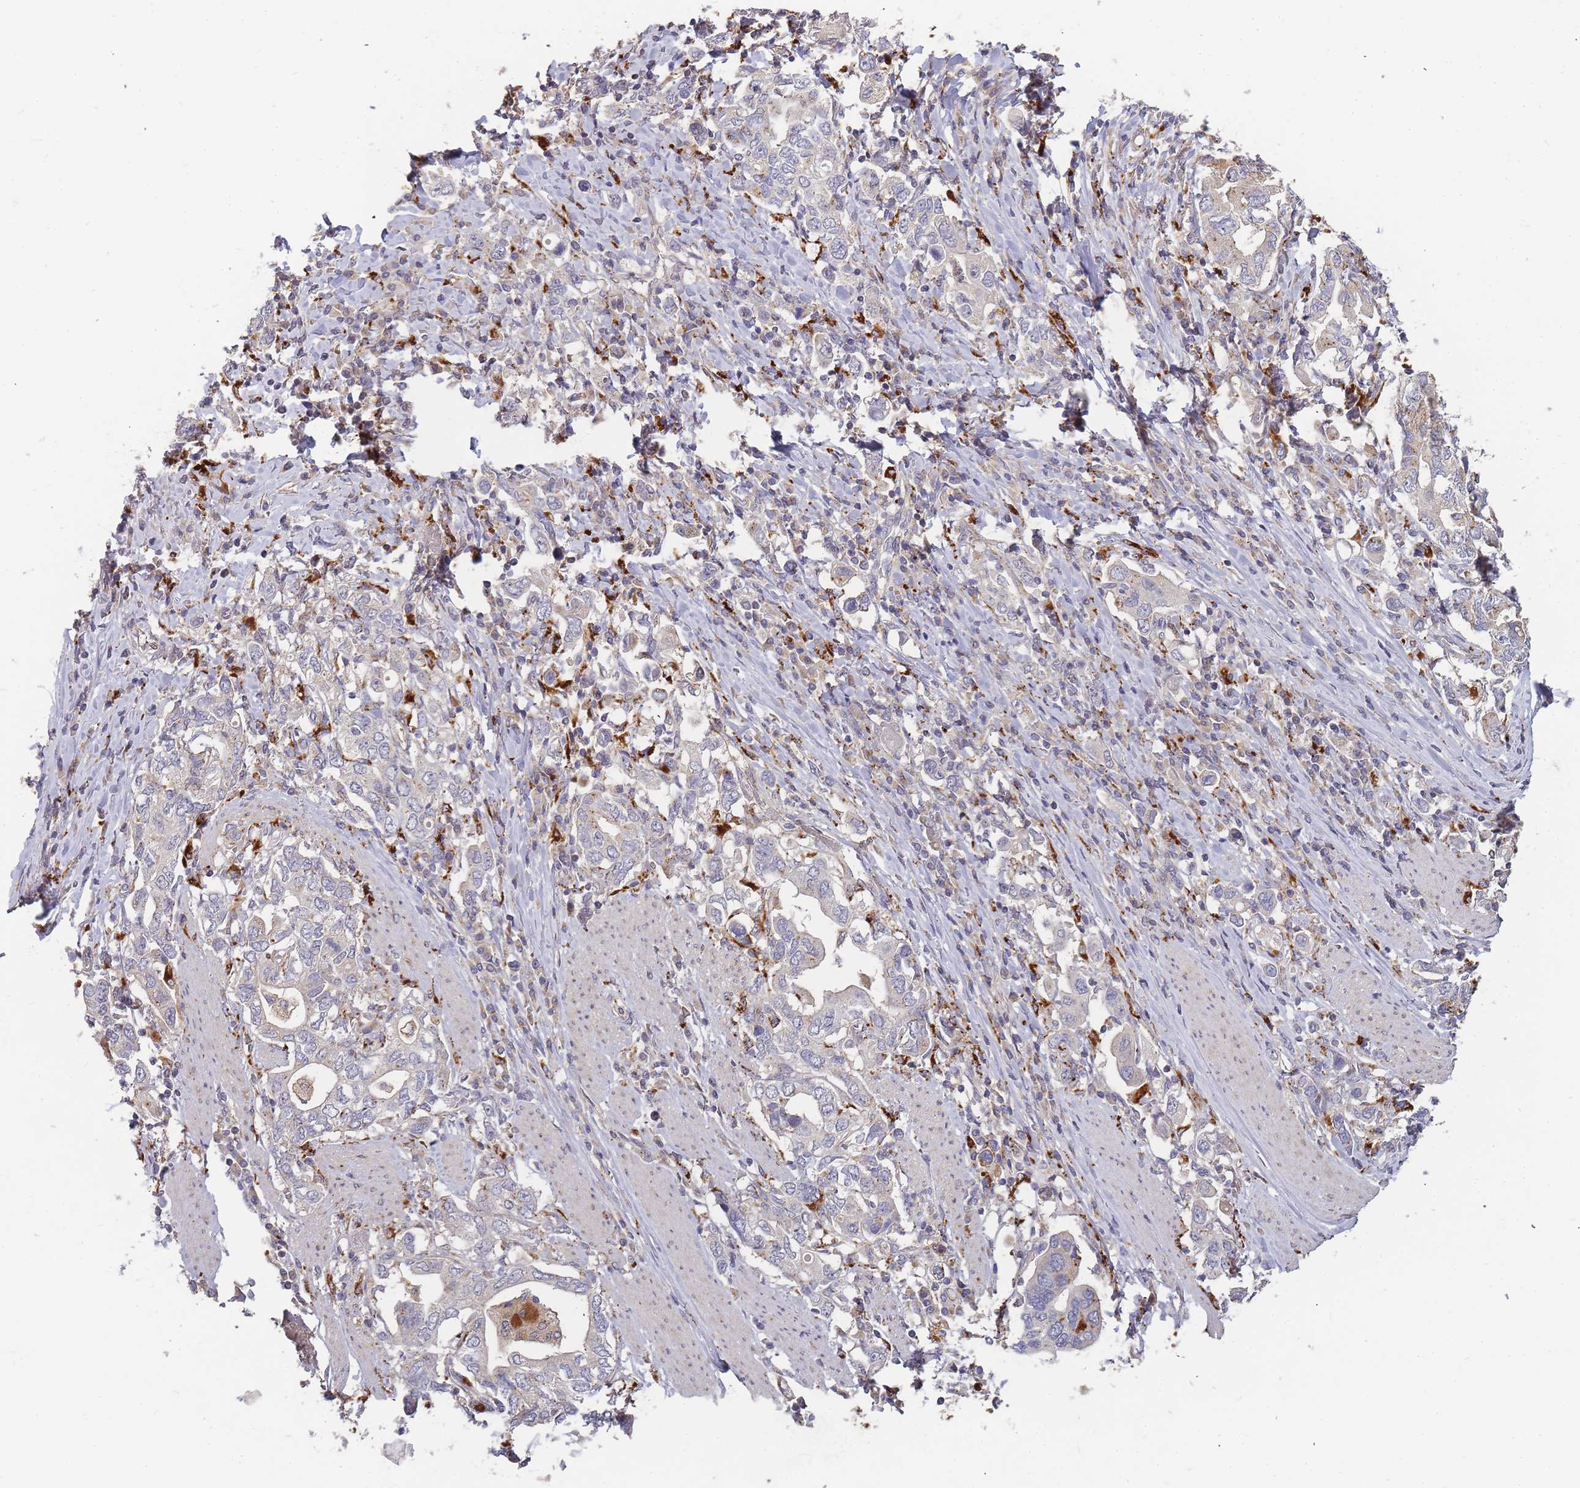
{"staining": {"intensity": "negative", "quantity": "none", "location": "none"}, "tissue": "stomach cancer", "cell_type": "Tumor cells", "image_type": "cancer", "snomed": [{"axis": "morphology", "description": "Adenocarcinoma, NOS"}, {"axis": "topography", "description": "Stomach, upper"}, {"axis": "topography", "description": "Stomach"}], "caption": "DAB immunohistochemical staining of stomach cancer (adenocarcinoma) exhibits no significant positivity in tumor cells. (DAB immunohistochemistry (IHC) visualized using brightfield microscopy, high magnification).", "gene": "ATG5", "patient": {"sex": "male", "age": 62}}